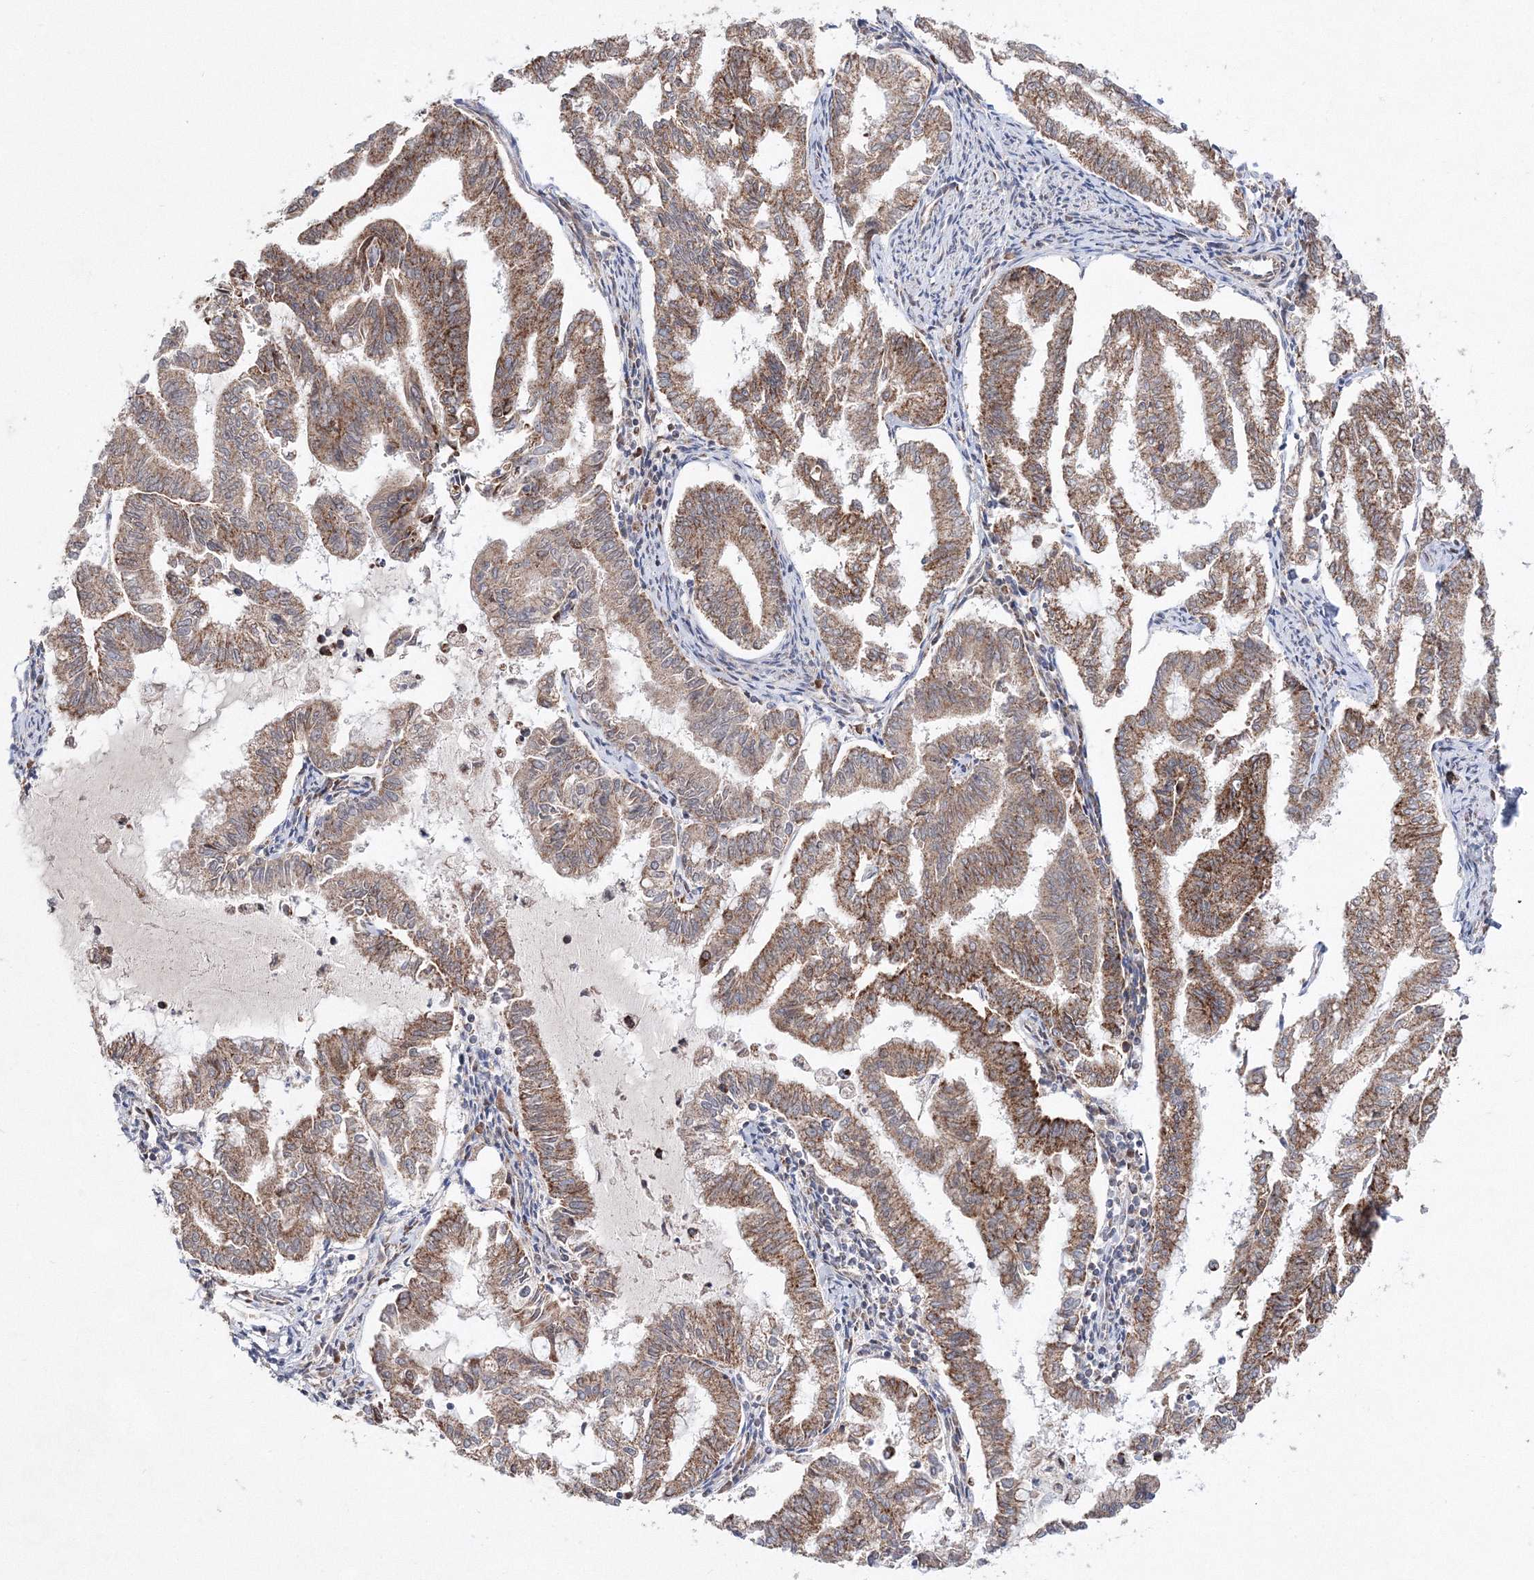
{"staining": {"intensity": "moderate", "quantity": ">75%", "location": "cytoplasmic/membranous"}, "tissue": "endometrial cancer", "cell_type": "Tumor cells", "image_type": "cancer", "snomed": [{"axis": "morphology", "description": "Adenocarcinoma, NOS"}, {"axis": "topography", "description": "Endometrium"}], "caption": "Immunohistochemical staining of human endometrial cancer exhibits medium levels of moderate cytoplasmic/membranous protein positivity in approximately >75% of tumor cells.", "gene": "DALRD3", "patient": {"sex": "female", "age": 79}}